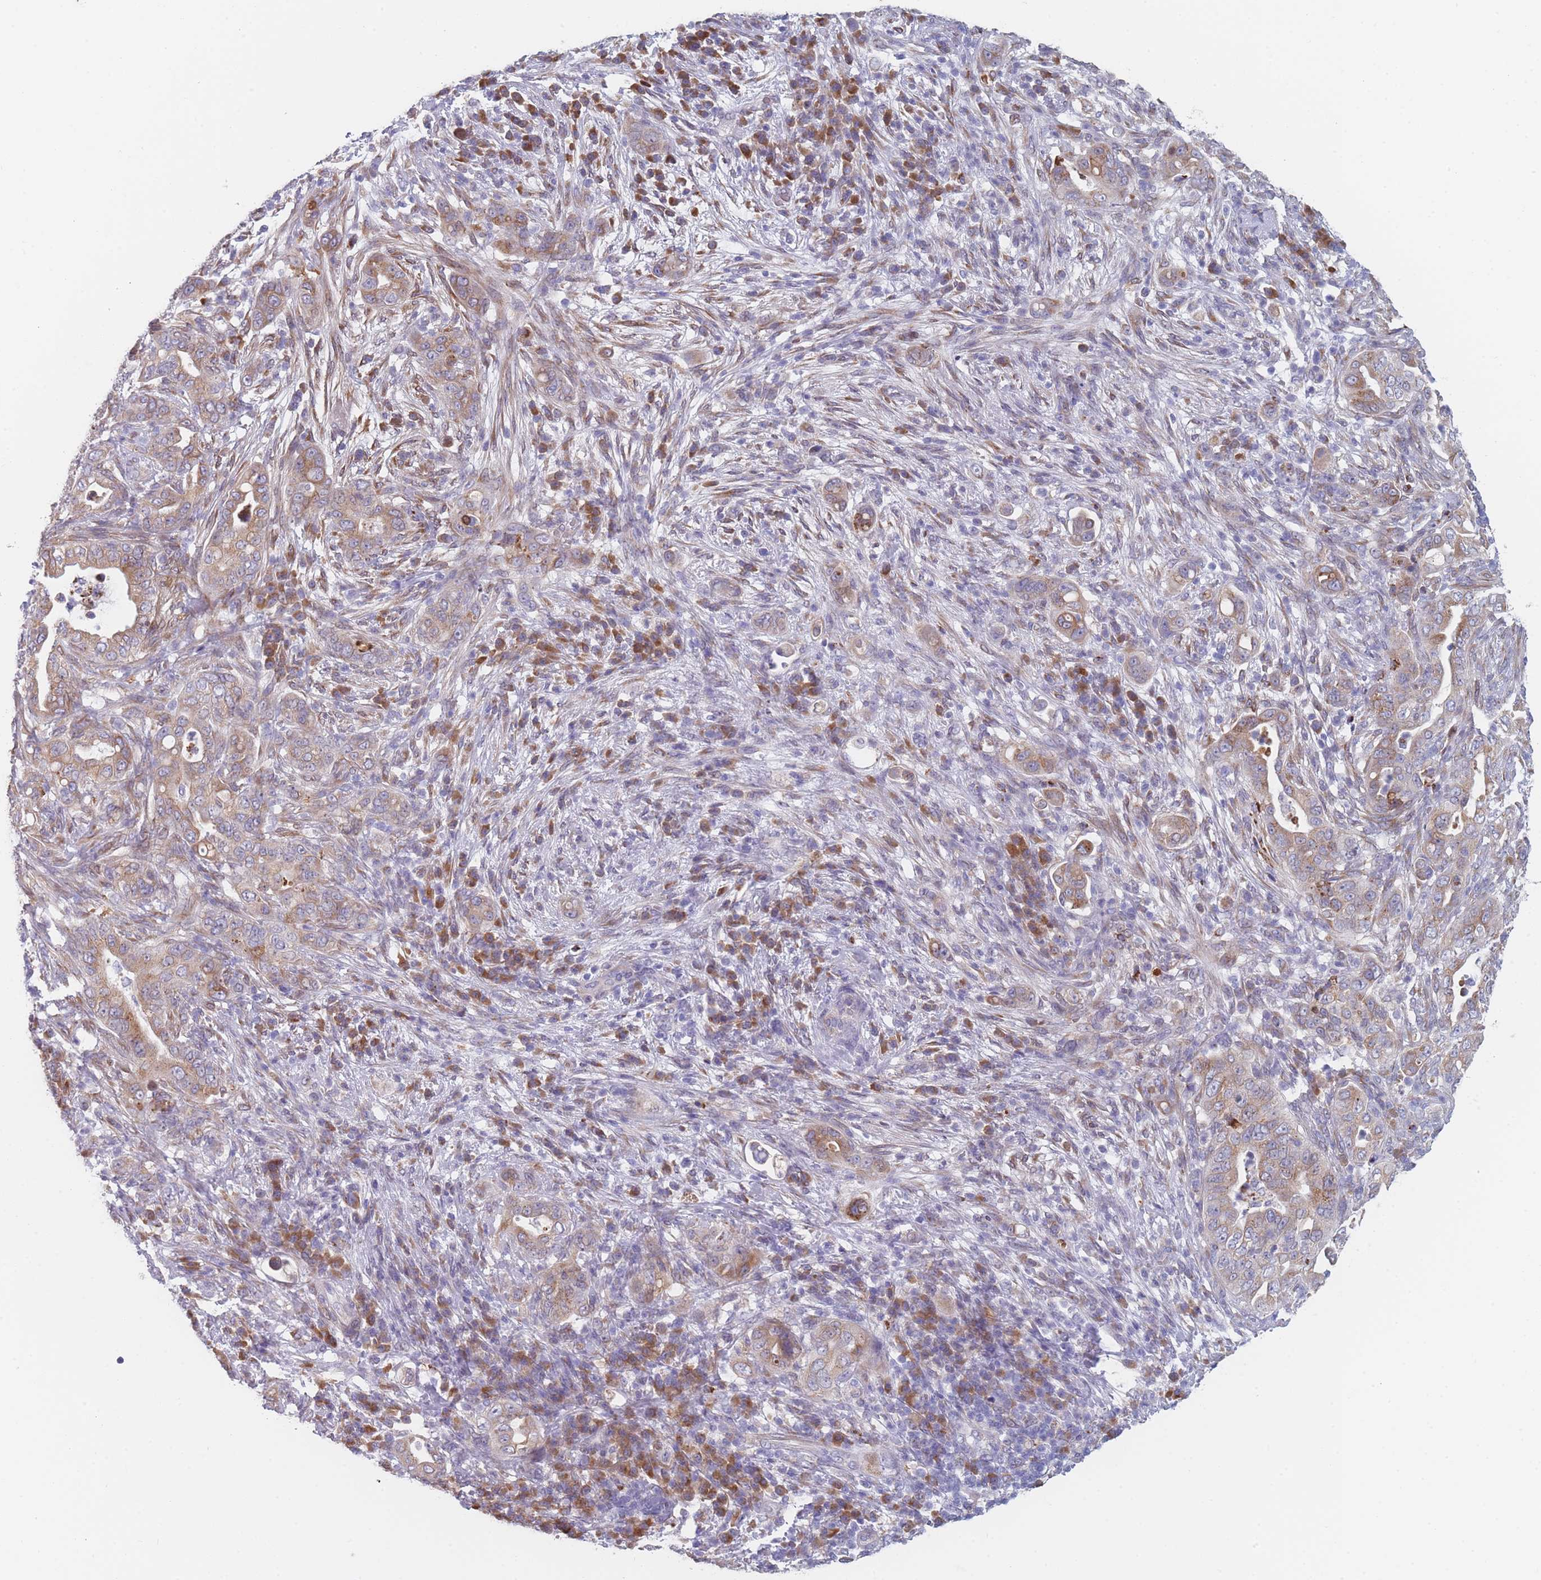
{"staining": {"intensity": "moderate", "quantity": ">75%", "location": "cytoplasmic/membranous"}, "tissue": "pancreatic cancer", "cell_type": "Tumor cells", "image_type": "cancer", "snomed": [{"axis": "morphology", "description": "Adenocarcinoma, NOS"}, {"axis": "topography", "description": "Pancreas"}], "caption": "Immunohistochemical staining of human pancreatic adenocarcinoma demonstrates medium levels of moderate cytoplasmic/membranous staining in approximately >75% of tumor cells.", "gene": "TMED10", "patient": {"sex": "female", "age": 63}}